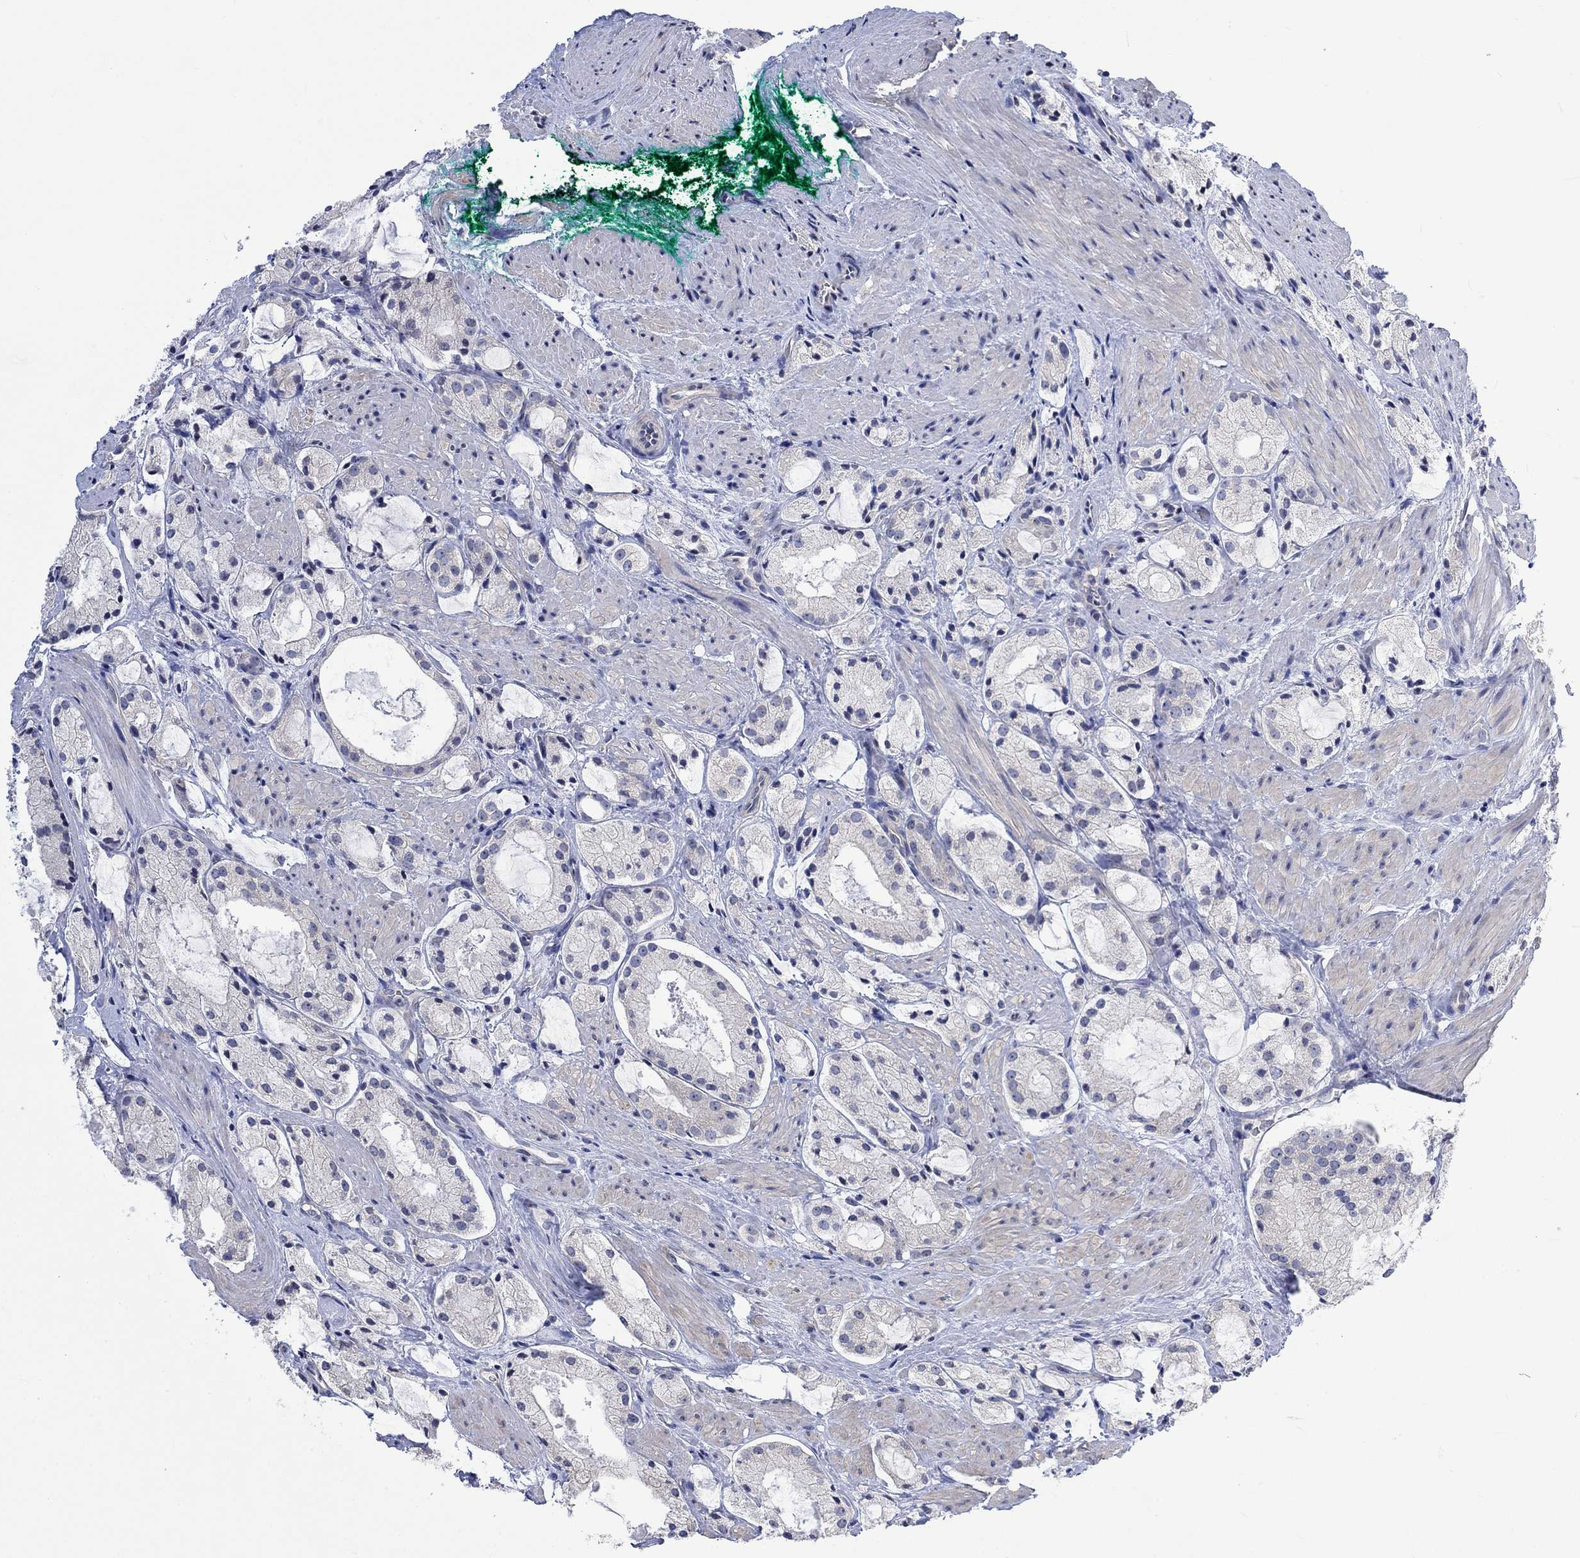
{"staining": {"intensity": "negative", "quantity": "none", "location": "none"}, "tissue": "prostate cancer", "cell_type": "Tumor cells", "image_type": "cancer", "snomed": [{"axis": "morphology", "description": "Adenocarcinoma, NOS"}, {"axis": "morphology", "description": "Adenocarcinoma, High grade"}, {"axis": "topography", "description": "Prostate"}], "caption": "High power microscopy micrograph of an immunohistochemistry micrograph of prostate adenocarcinoma, revealing no significant expression in tumor cells.", "gene": "AGRP", "patient": {"sex": "male", "age": 64}}